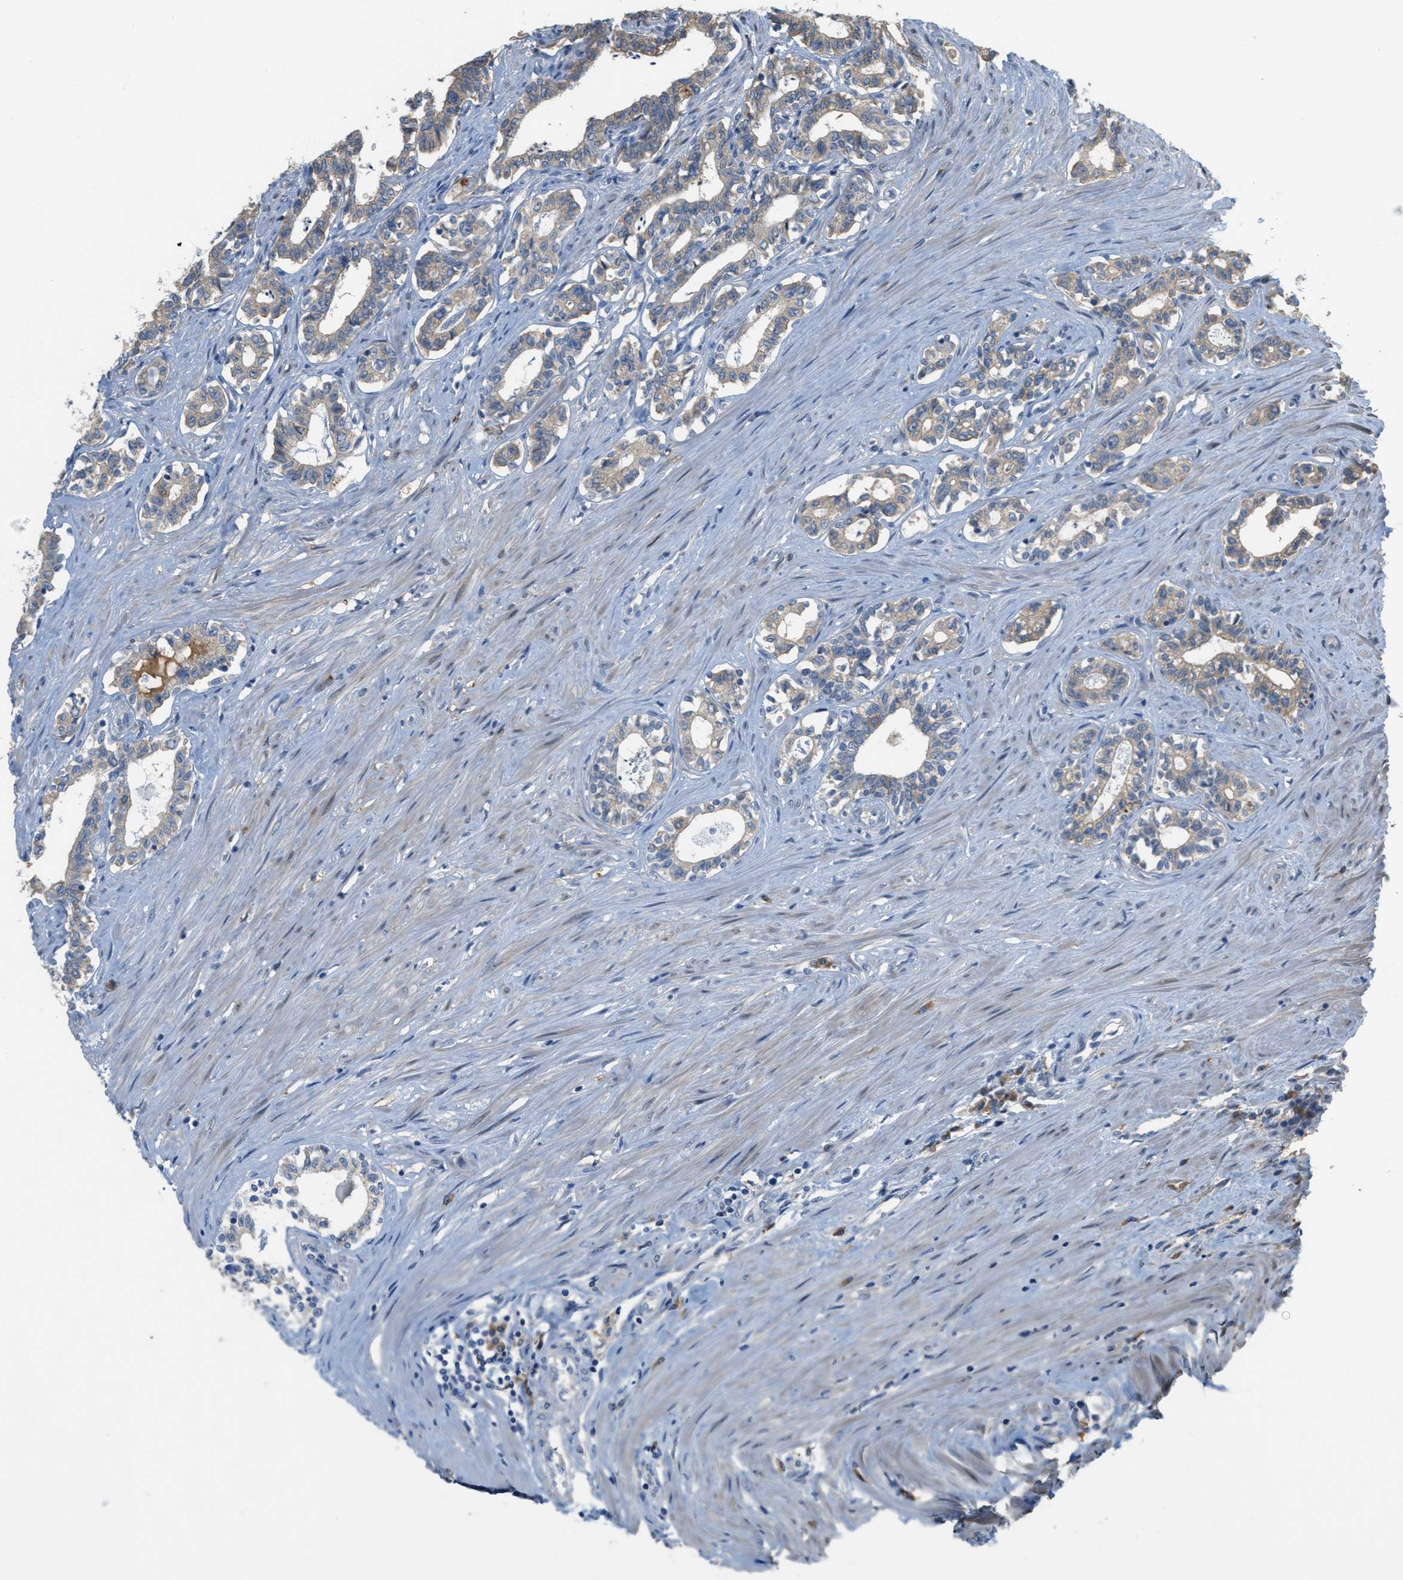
{"staining": {"intensity": "moderate", "quantity": "25%-75%", "location": "cytoplasmic/membranous"}, "tissue": "seminal vesicle", "cell_type": "Glandular cells", "image_type": "normal", "snomed": [{"axis": "morphology", "description": "Normal tissue, NOS"}, {"axis": "morphology", "description": "Adenocarcinoma, High grade"}, {"axis": "topography", "description": "Prostate"}, {"axis": "topography", "description": "Seminal veicle"}], "caption": "Seminal vesicle was stained to show a protein in brown. There is medium levels of moderate cytoplasmic/membranous staining in approximately 25%-75% of glandular cells.", "gene": "UBA5", "patient": {"sex": "male", "age": 55}}